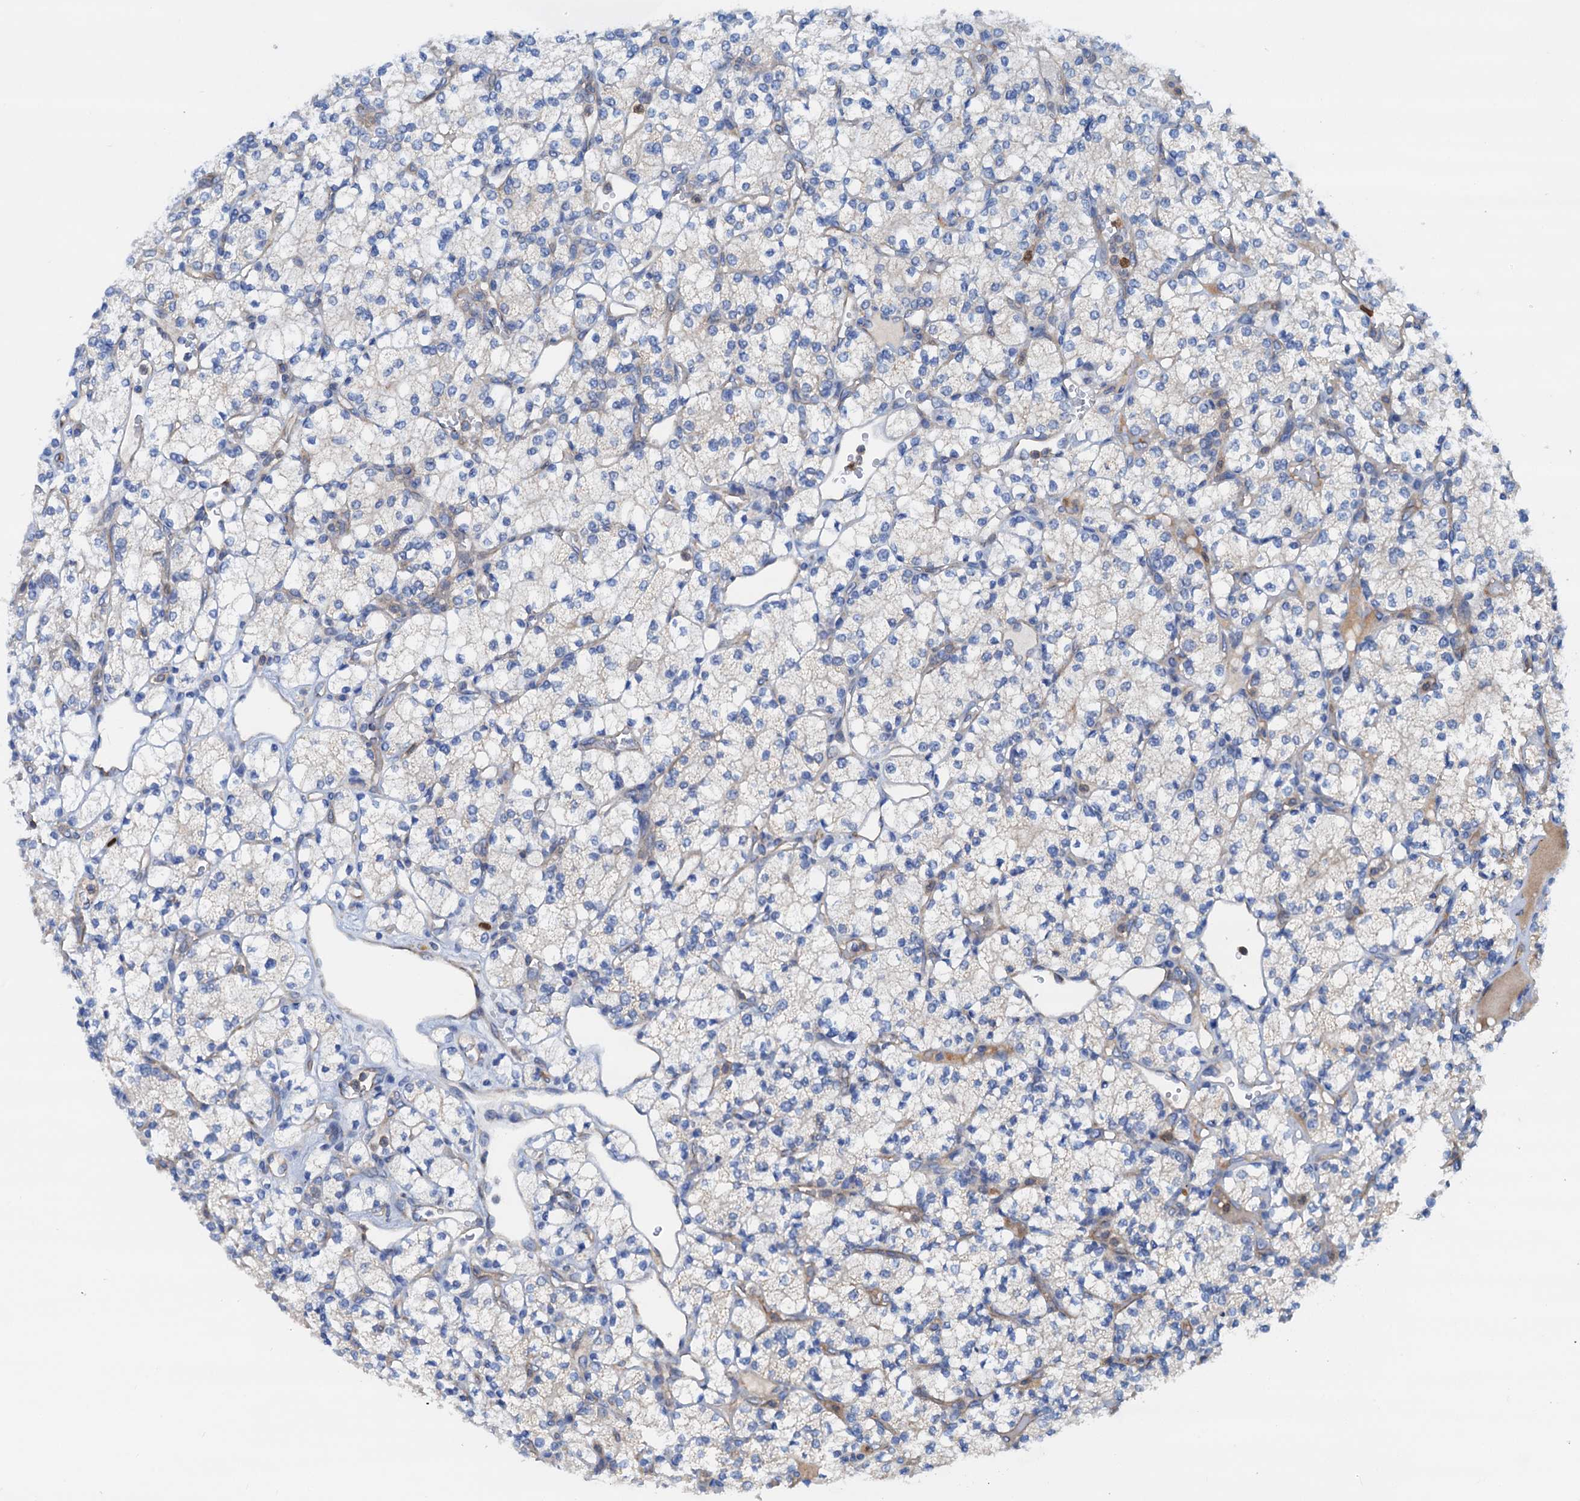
{"staining": {"intensity": "negative", "quantity": "none", "location": "none"}, "tissue": "renal cancer", "cell_type": "Tumor cells", "image_type": "cancer", "snomed": [{"axis": "morphology", "description": "Adenocarcinoma, NOS"}, {"axis": "topography", "description": "Kidney"}], "caption": "Photomicrograph shows no significant protein staining in tumor cells of renal cancer (adenocarcinoma). Brightfield microscopy of IHC stained with DAB (3,3'-diaminobenzidine) (brown) and hematoxylin (blue), captured at high magnification.", "gene": "RASSF9", "patient": {"sex": "male", "age": 77}}